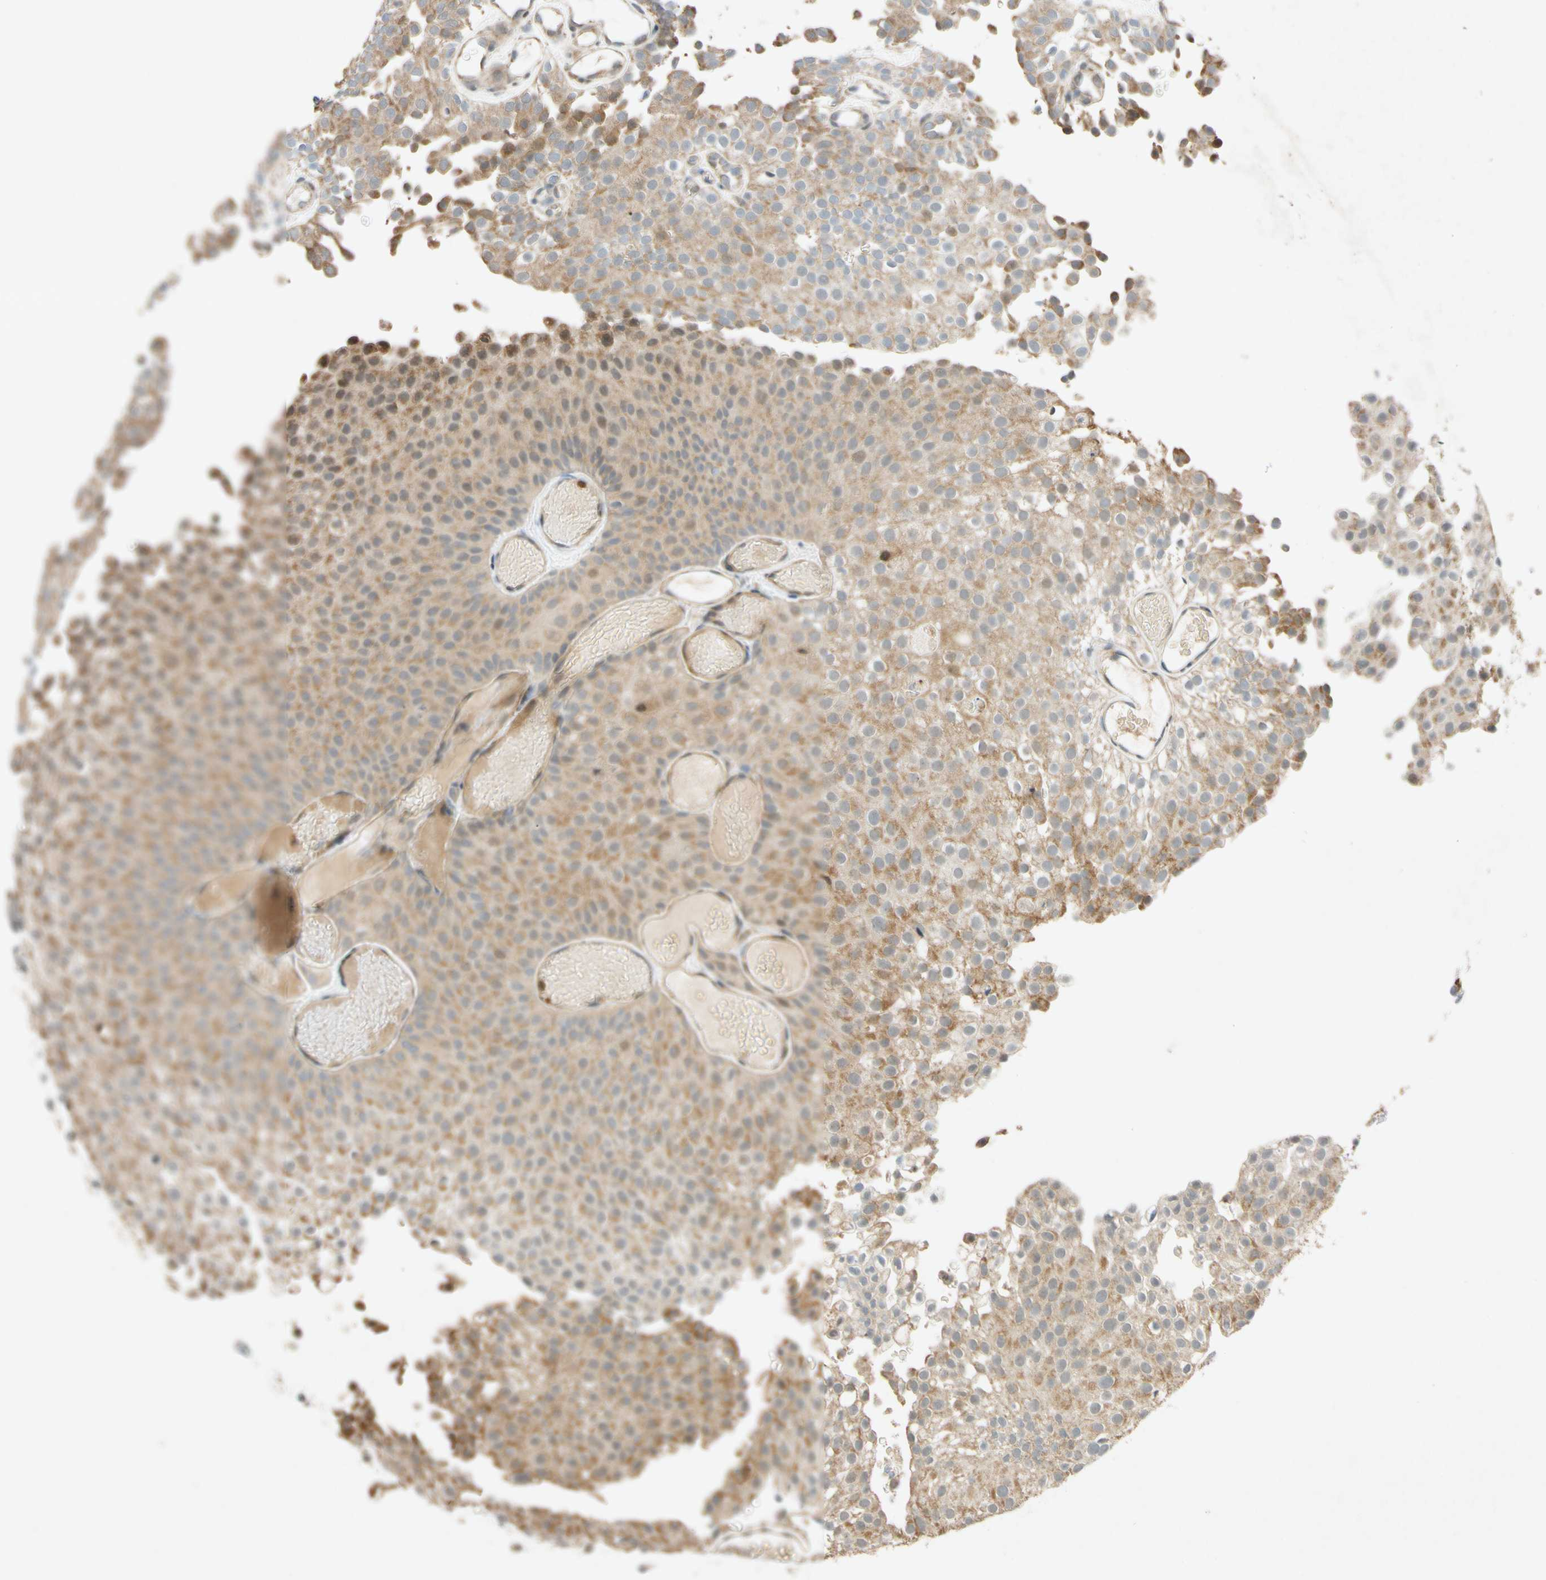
{"staining": {"intensity": "moderate", "quantity": ">75%", "location": "cytoplasmic/membranous"}, "tissue": "urothelial cancer", "cell_type": "Tumor cells", "image_type": "cancer", "snomed": [{"axis": "morphology", "description": "Urothelial carcinoma, Low grade"}, {"axis": "topography", "description": "Urinary bladder"}], "caption": "Moderate cytoplasmic/membranous protein positivity is identified in approximately >75% of tumor cells in urothelial cancer.", "gene": "GATA1", "patient": {"sex": "male", "age": 78}}